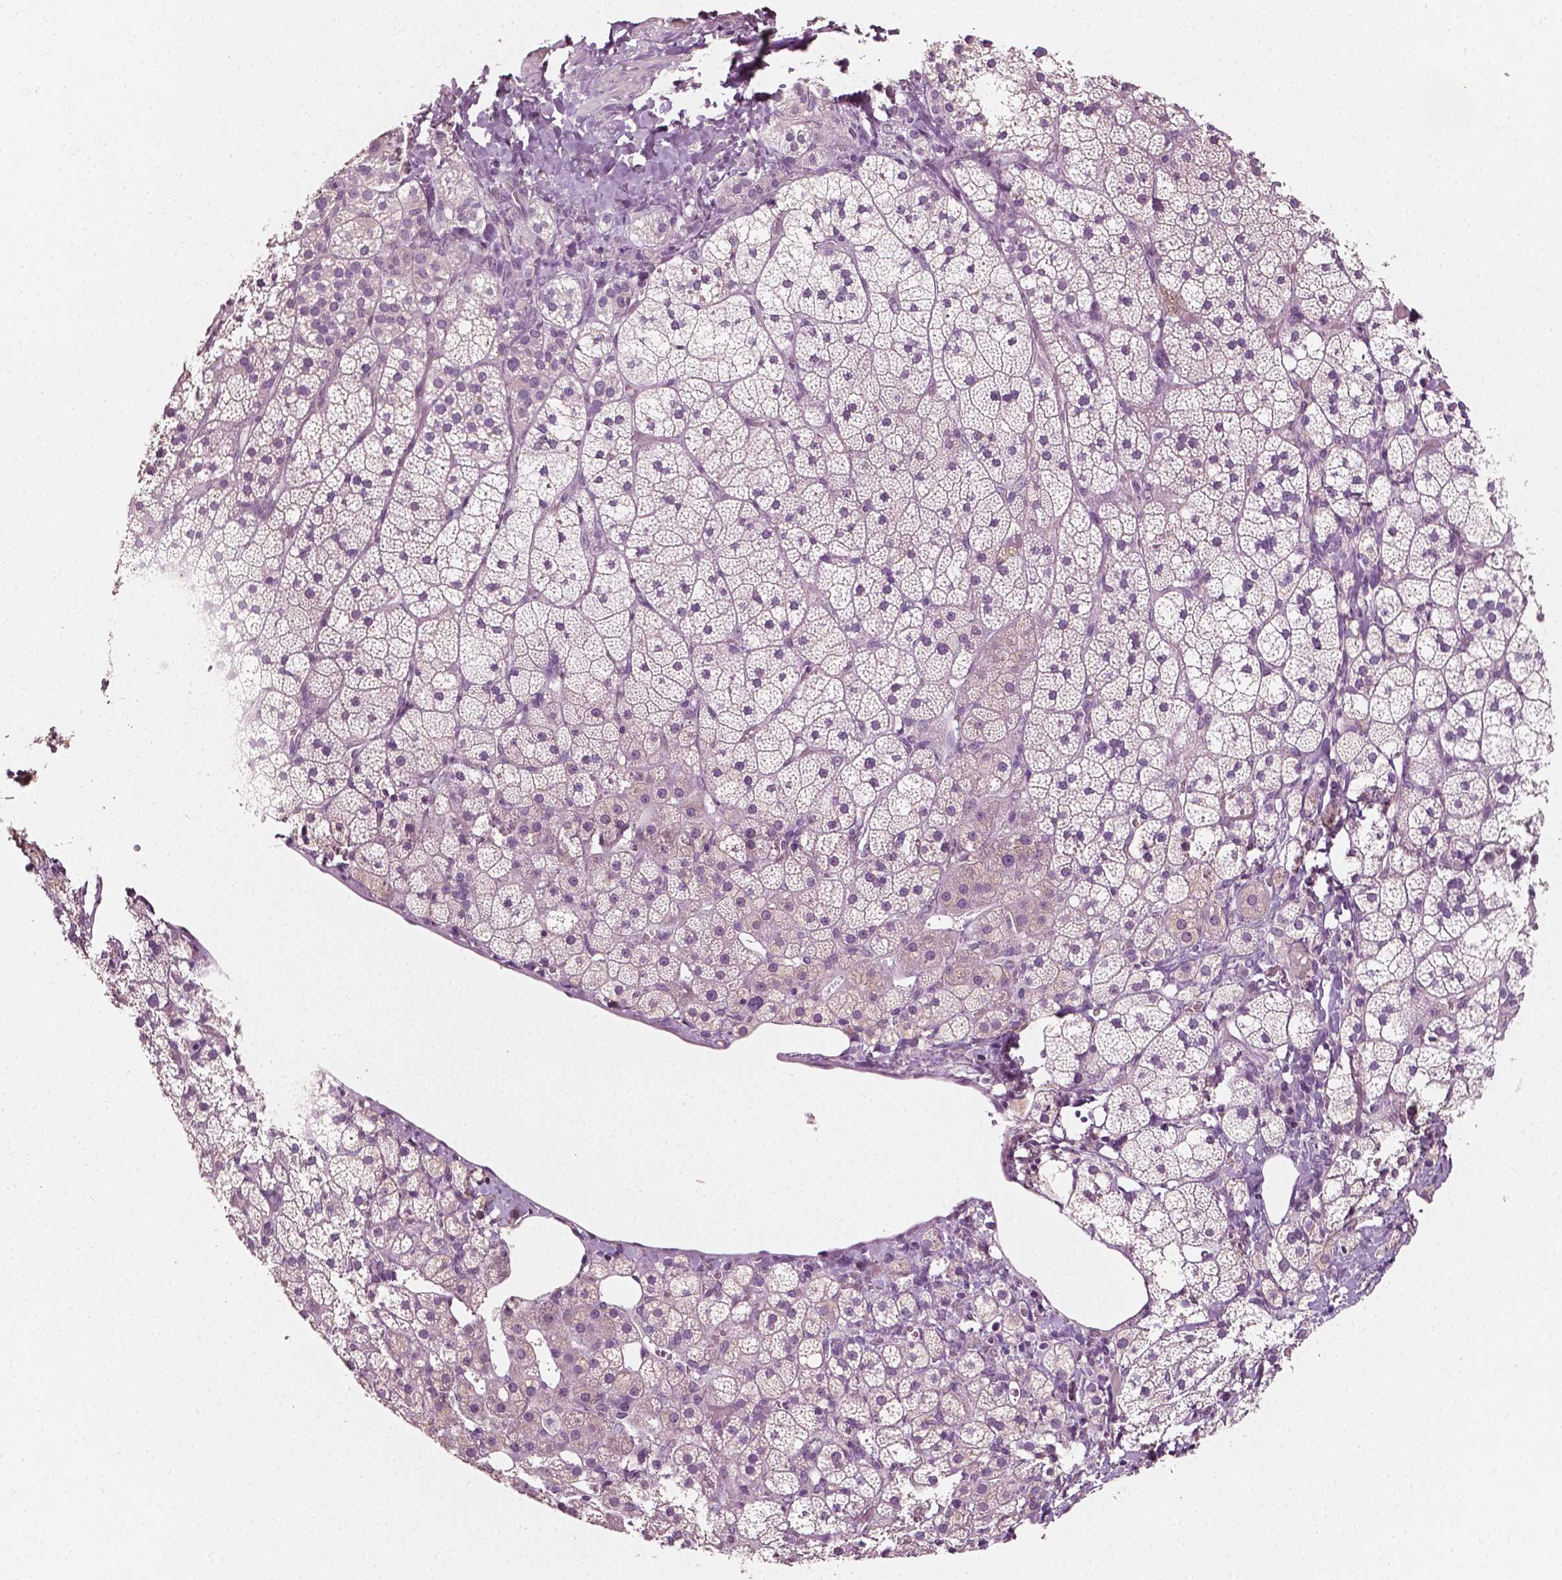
{"staining": {"intensity": "negative", "quantity": "none", "location": "none"}, "tissue": "adrenal gland", "cell_type": "Glandular cells", "image_type": "normal", "snomed": [{"axis": "morphology", "description": "Normal tissue, NOS"}, {"axis": "topography", "description": "Adrenal gland"}], "caption": "Glandular cells show no significant protein positivity in unremarkable adrenal gland.", "gene": "PLA2R1", "patient": {"sex": "male", "age": 53}}